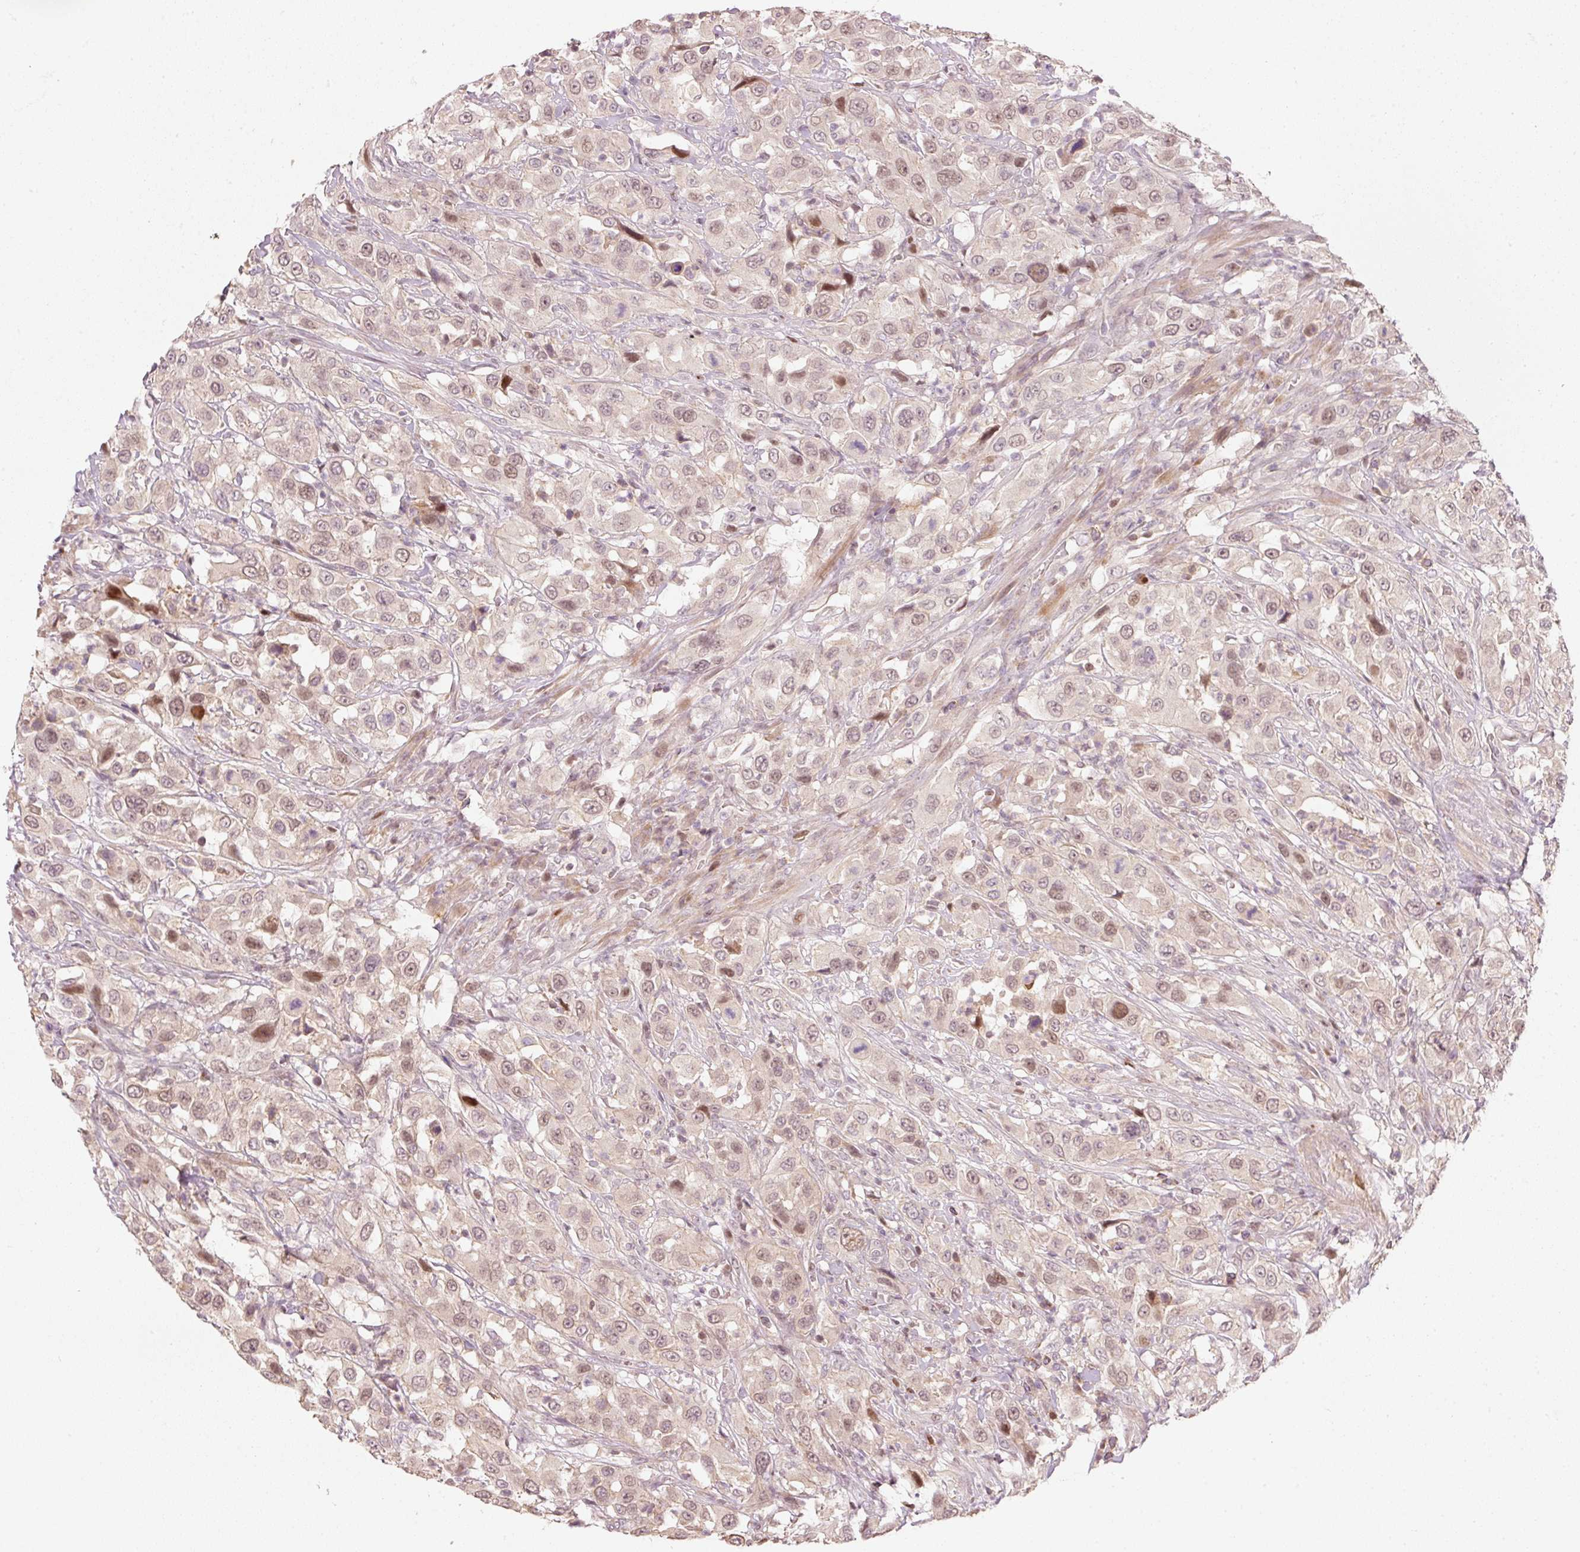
{"staining": {"intensity": "weak", "quantity": ">75%", "location": "nuclear"}, "tissue": "urothelial cancer", "cell_type": "Tumor cells", "image_type": "cancer", "snomed": [{"axis": "morphology", "description": "Urothelial carcinoma, High grade"}, {"axis": "topography", "description": "Urinary bladder"}], "caption": "Immunohistochemistry (IHC) staining of urothelial carcinoma (high-grade), which displays low levels of weak nuclear staining in about >75% of tumor cells indicating weak nuclear protein expression. The staining was performed using DAB (brown) for protein detection and nuclei were counterstained in hematoxylin (blue).", "gene": "TREX2", "patient": {"sex": "male", "age": 61}}